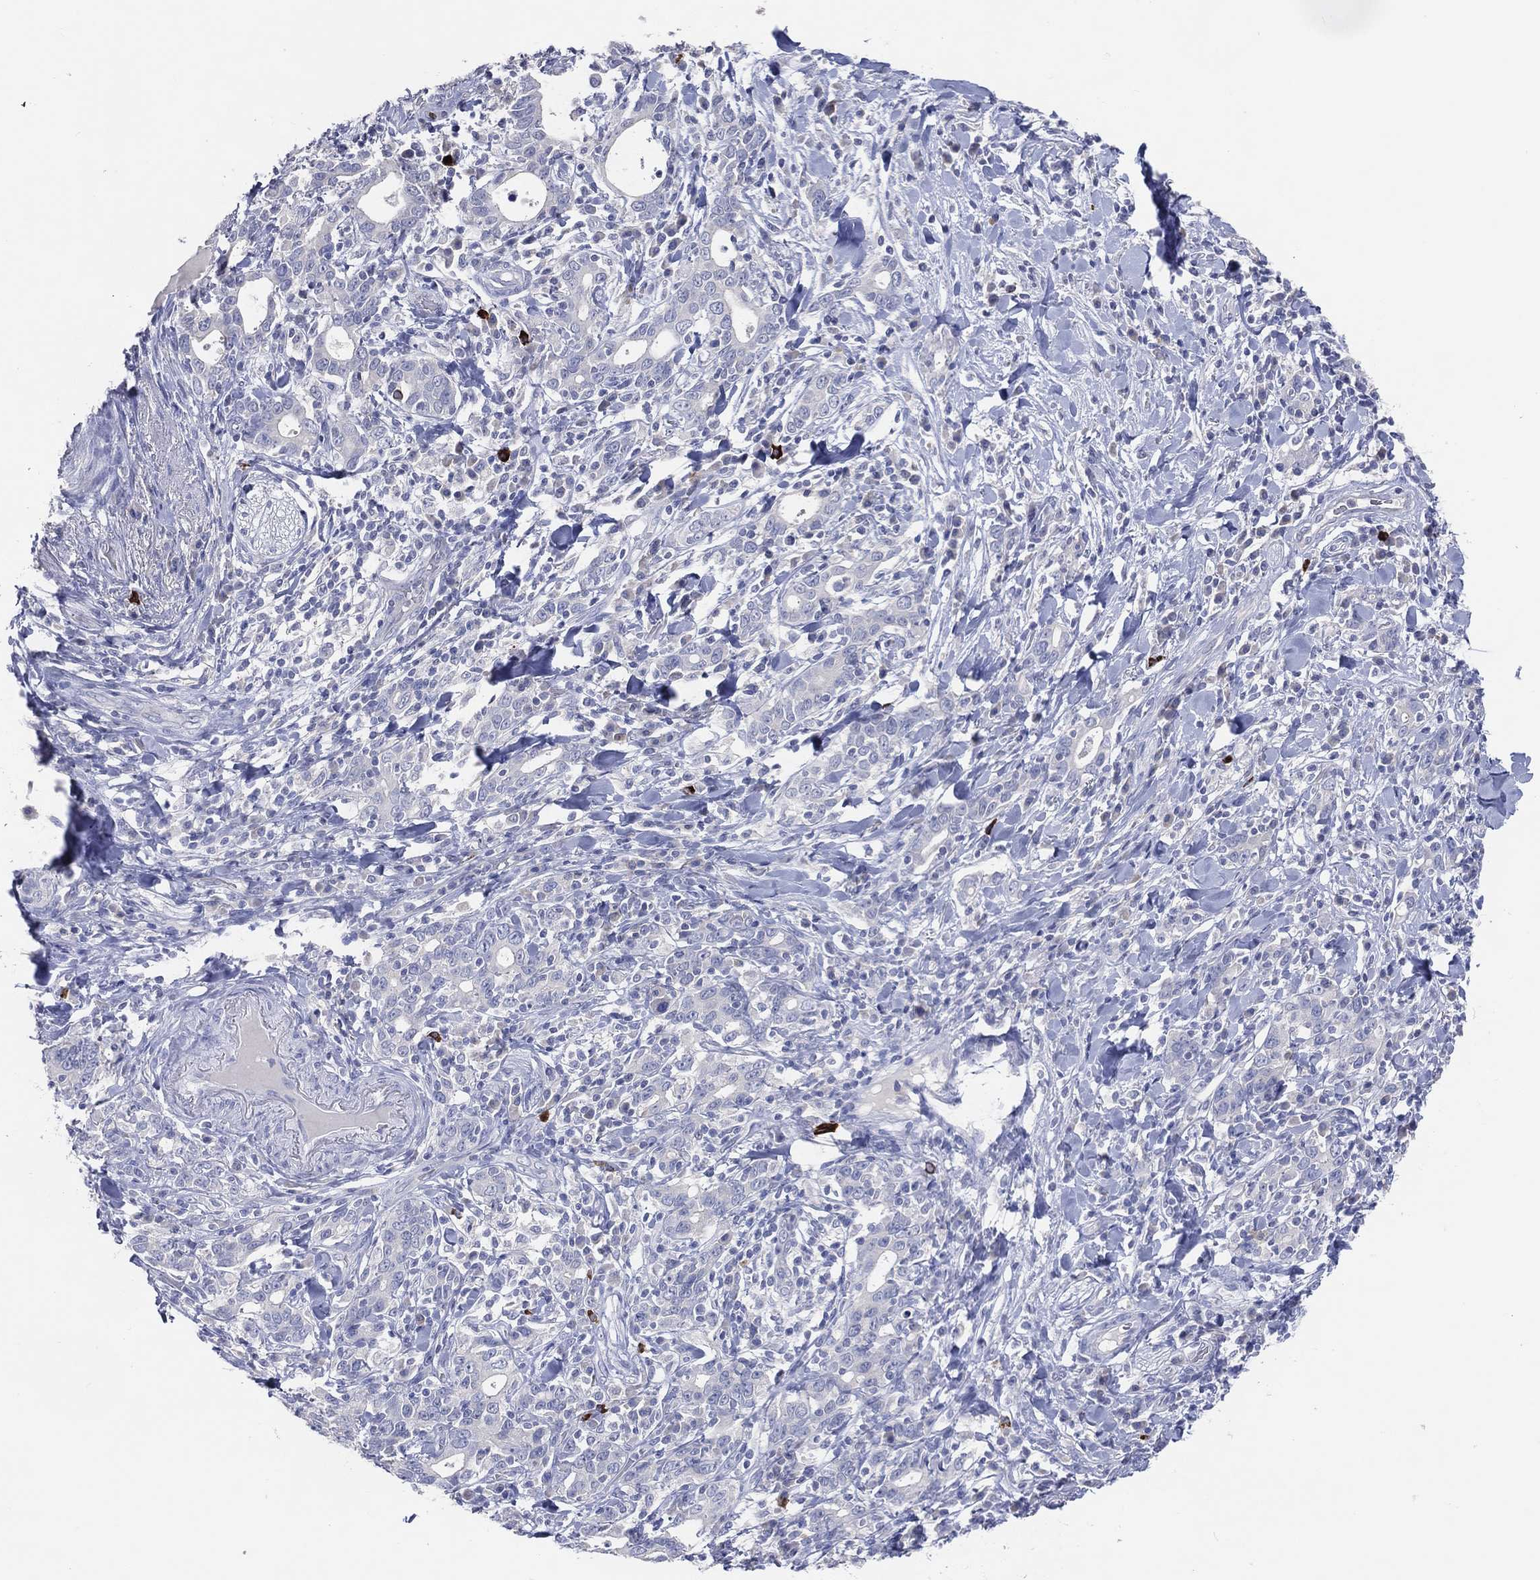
{"staining": {"intensity": "negative", "quantity": "none", "location": "none"}, "tissue": "stomach cancer", "cell_type": "Tumor cells", "image_type": "cancer", "snomed": [{"axis": "morphology", "description": "Adenocarcinoma, NOS"}, {"axis": "topography", "description": "Stomach"}], "caption": "Tumor cells are negative for brown protein staining in stomach adenocarcinoma.", "gene": "DNAH6", "patient": {"sex": "male", "age": 79}}